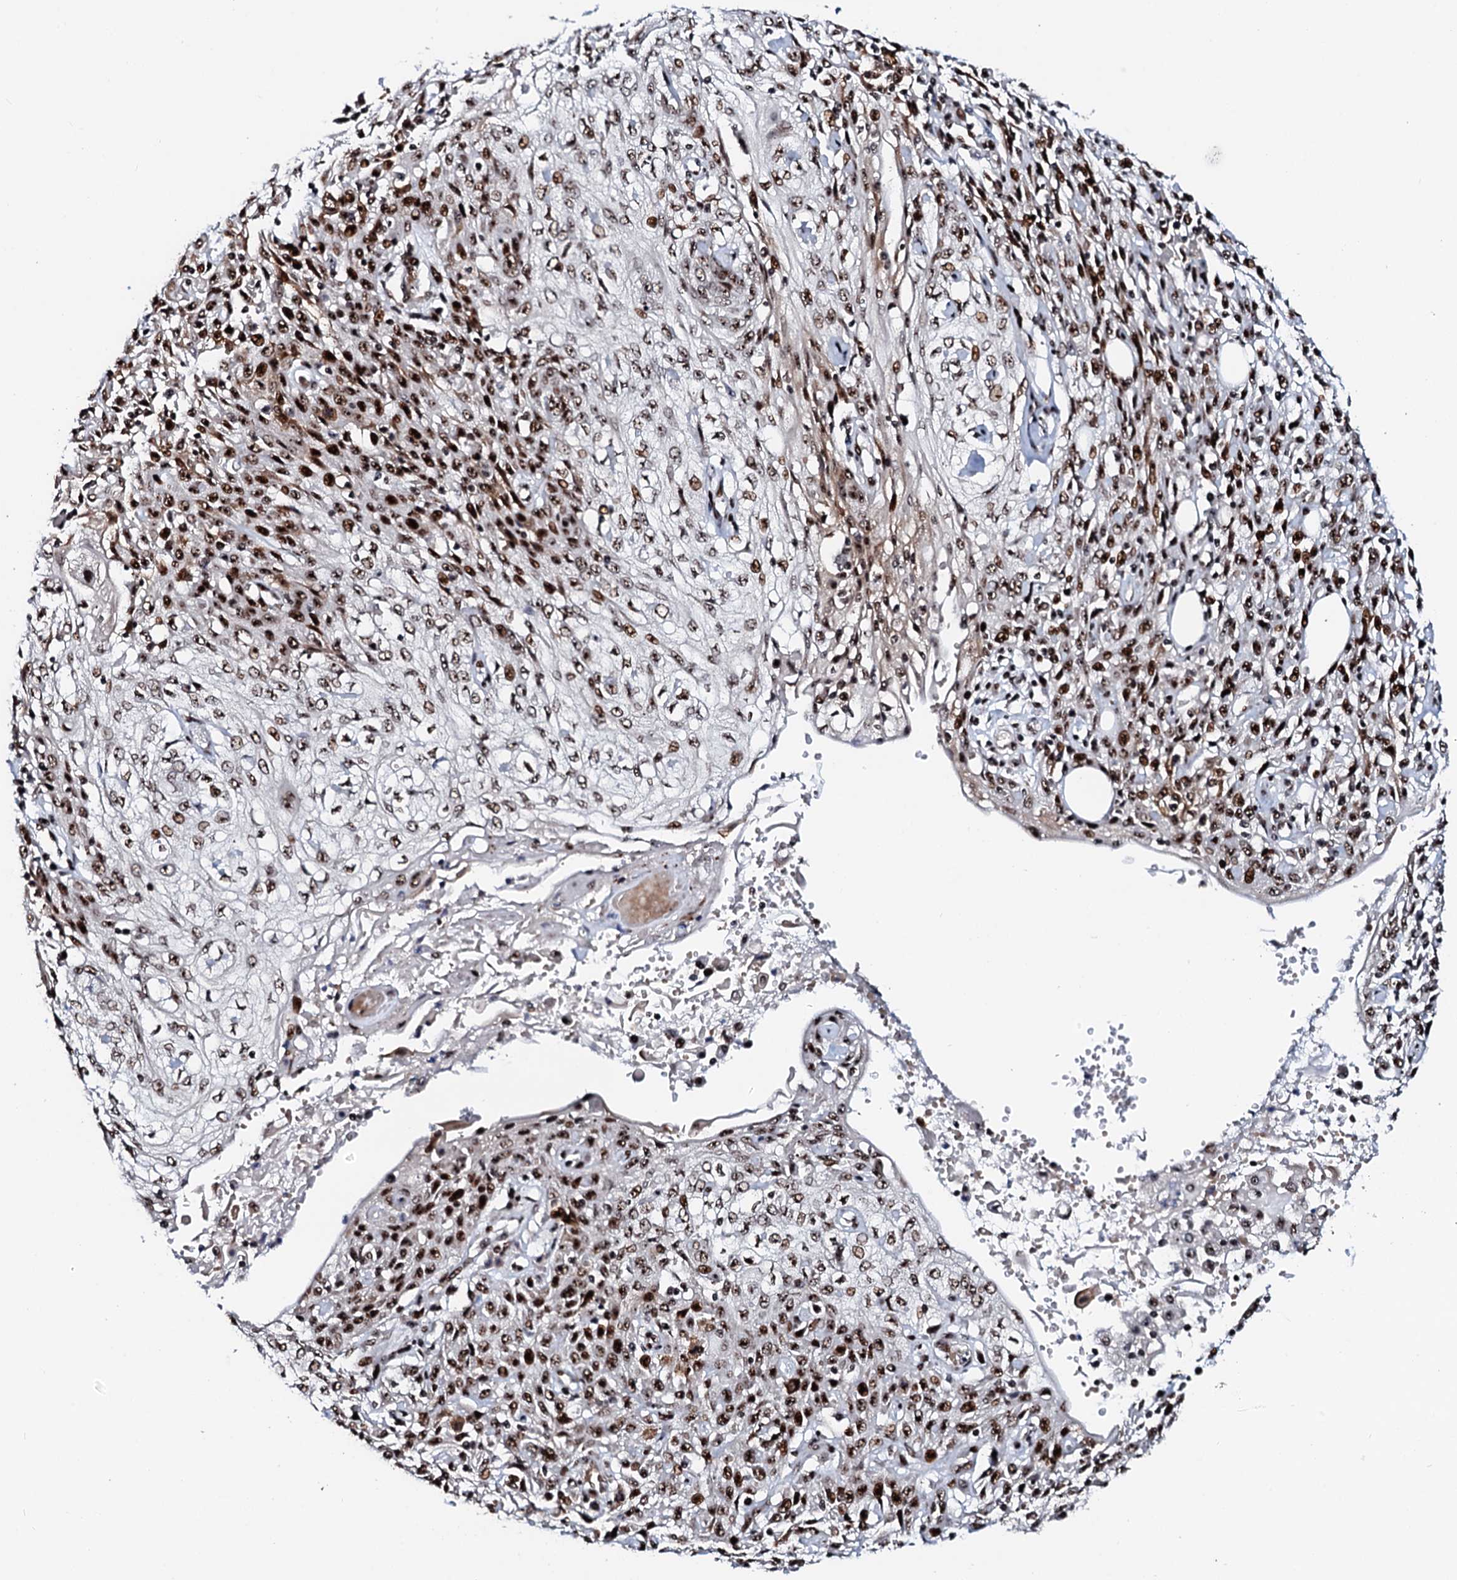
{"staining": {"intensity": "moderate", "quantity": ">75%", "location": "nuclear"}, "tissue": "skin cancer", "cell_type": "Tumor cells", "image_type": "cancer", "snomed": [{"axis": "morphology", "description": "Squamous cell carcinoma, NOS"}, {"axis": "morphology", "description": "Squamous cell carcinoma, metastatic, NOS"}, {"axis": "topography", "description": "Skin"}, {"axis": "topography", "description": "Lymph node"}], "caption": "The image demonstrates staining of skin squamous cell carcinoma, revealing moderate nuclear protein expression (brown color) within tumor cells. The protein of interest is stained brown, and the nuclei are stained in blue (DAB IHC with brightfield microscopy, high magnification).", "gene": "NEUROG3", "patient": {"sex": "male", "age": 75}}